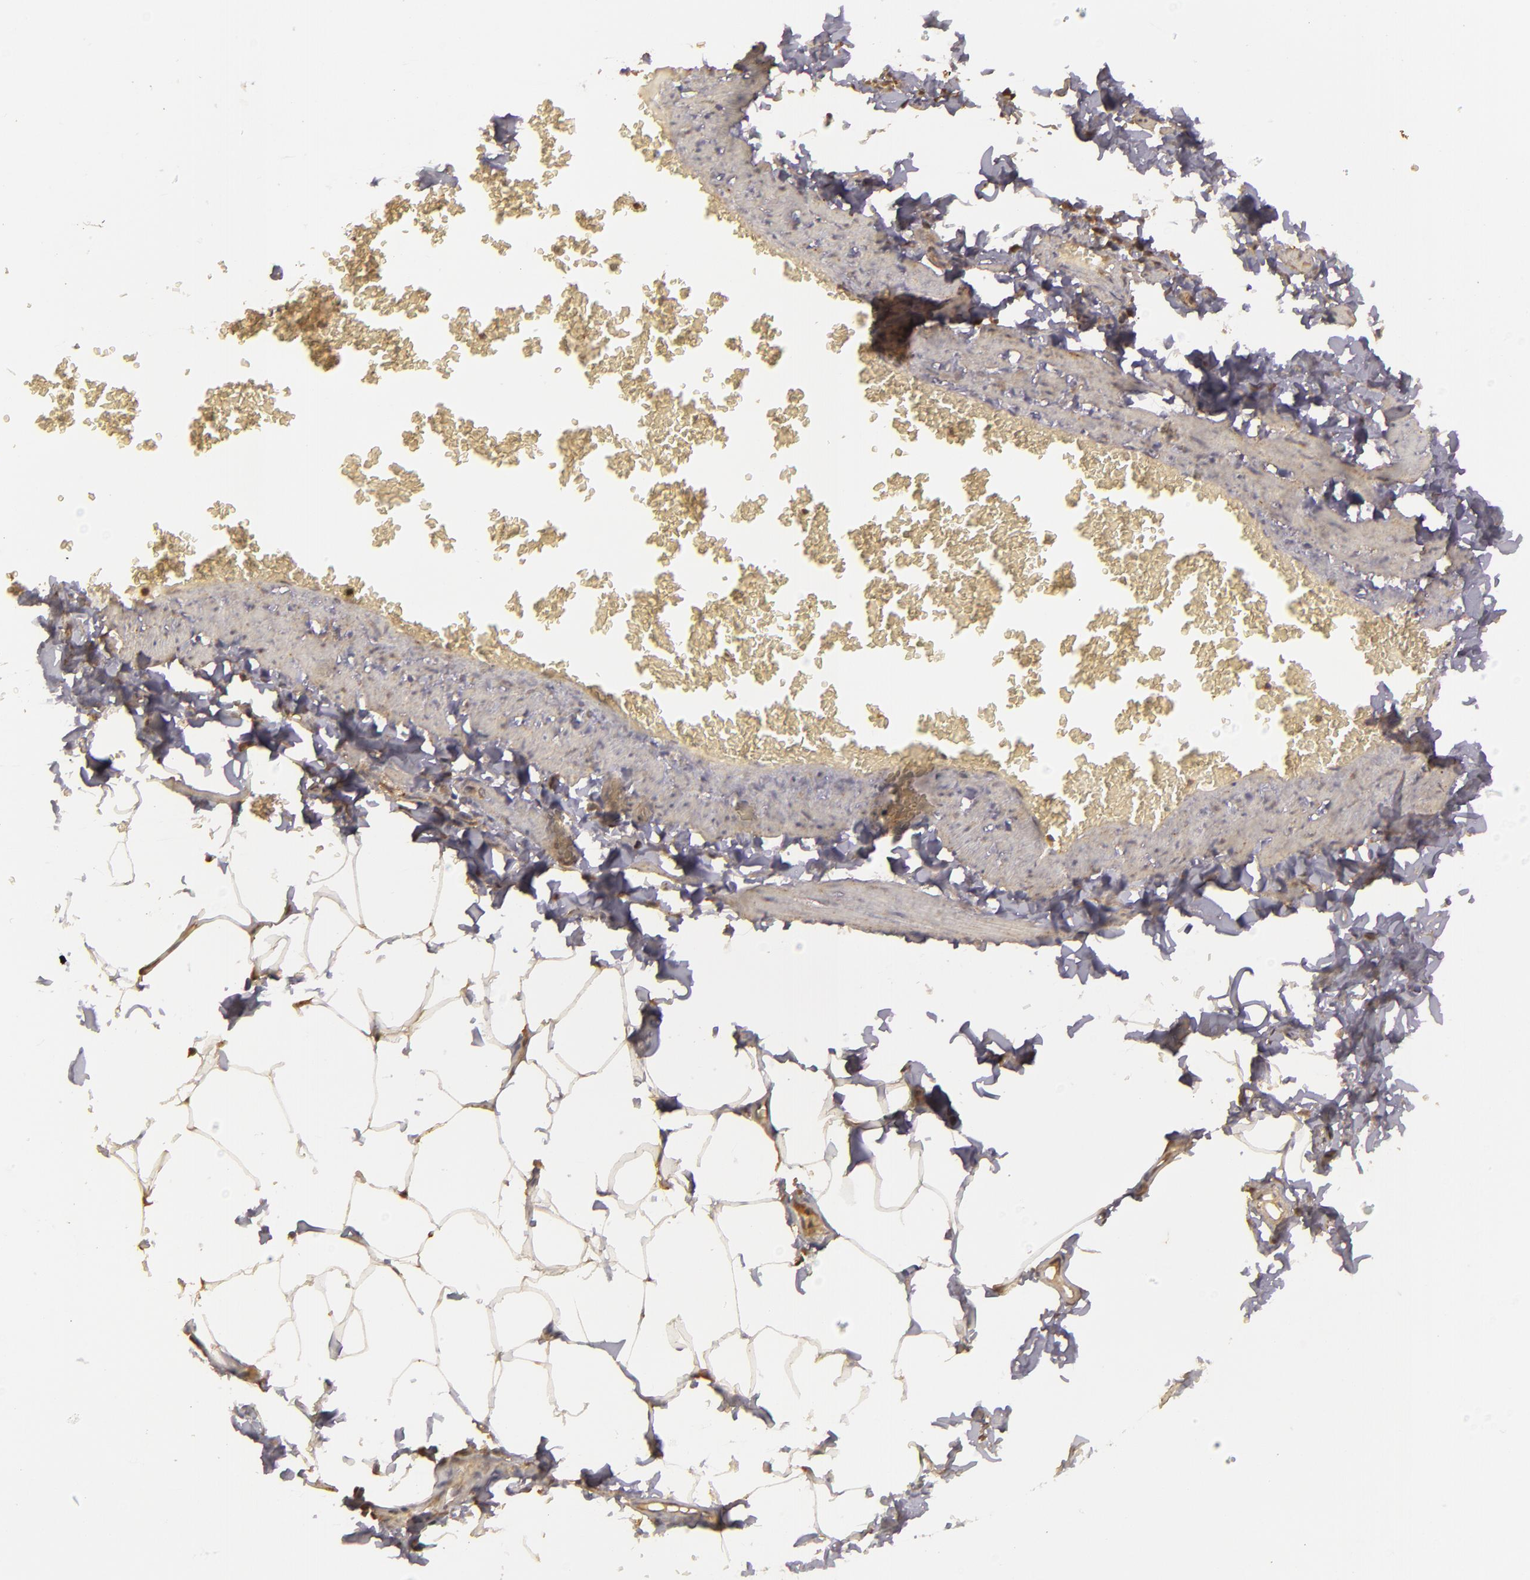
{"staining": {"intensity": "moderate", "quantity": "25%-75%", "location": "cytoplasmic/membranous"}, "tissue": "adipose tissue", "cell_type": "Adipocytes", "image_type": "normal", "snomed": [{"axis": "morphology", "description": "Normal tissue, NOS"}, {"axis": "topography", "description": "Vascular tissue"}], "caption": "A high-resolution histopathology image shows IHC staining of normal adipose tissue, which exhibits moderate cytoplasmic/membranous staining in about 25%-75% of adipocytes. (Brightfield microscopy of DAB IHC at high magnification).", "gene": "HRAS", "patient": {"sex": "male", "age": 41}}